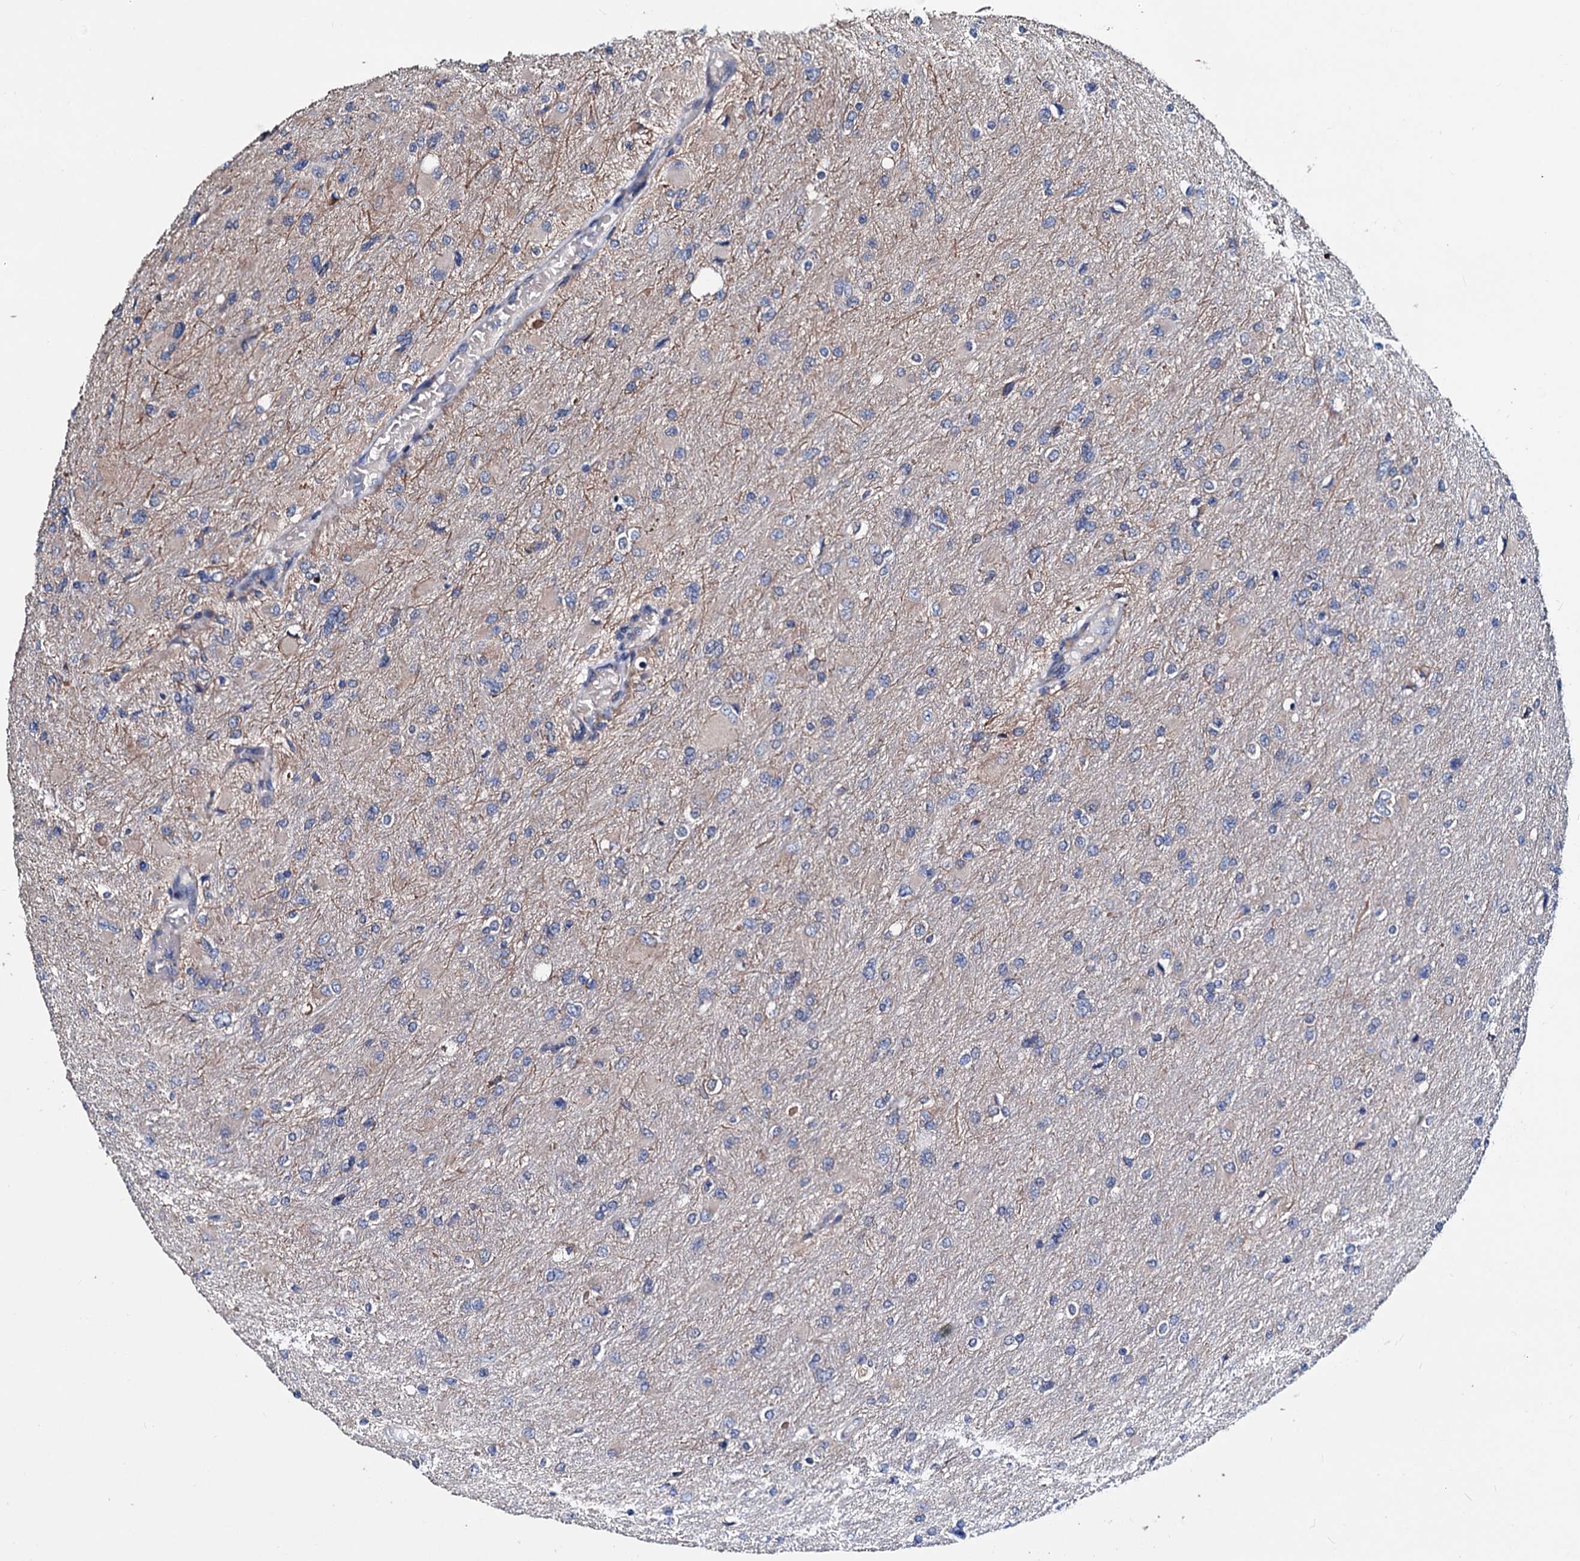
{"staining": {"intensity": "negative", "quantity": "none", "location": "none"}, "tissue": "glioma", "cell_type": "Tumor cells", "image_type": "cancer", "snomed": [{"axis": "morphology", "description": "Glioma, malignant, High grade"}, {"axis": "topography", "description": "Cerebral cortex"}], "caption": "A high-resolution image shows immunohistochemistry (IHC) staining of glioma, which displays no significant expression in tumor cells. (Brightfield microscopy of DAB (3,3'-diaminobenzidine) immunohistochemistry at high magnification).", "gene": "AKAP11", "patient": {"sex": "female", "age": 36}}